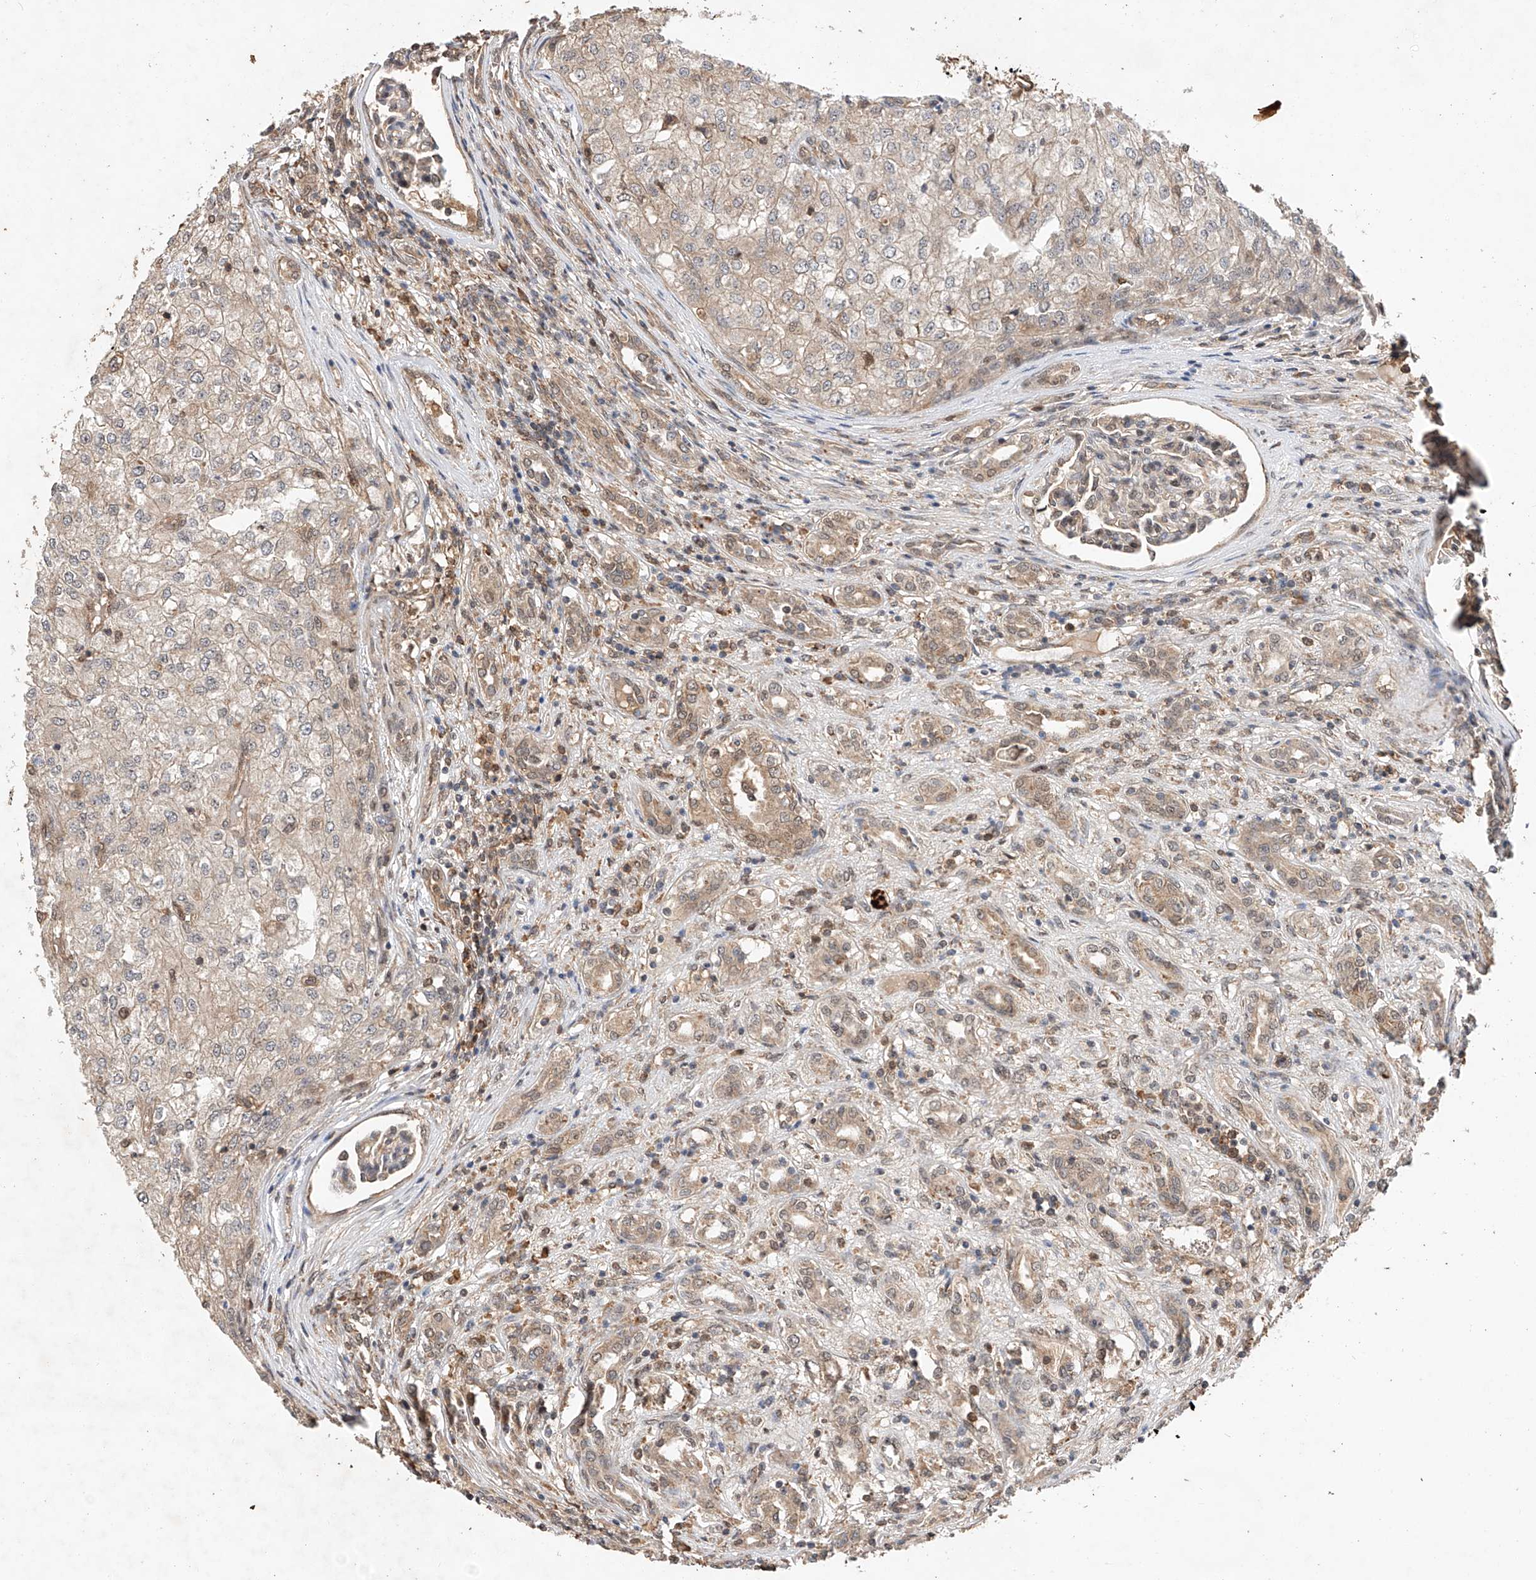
{"staining": {"intensity": "weak", "quantity": "<25%", "location": "cytoplasmic/membranous"}, "tissue": "renal cancer", "cell_type": "Tumor cells", "image_type": "cancer", "snomed": [{"axis": "morphology", "description": "Adenocarcinoma, NOS"}, {"axis": "topography", "description": "Kidney"}], "caption": "The image shows no staining of tumor cells in renal cancer (adenocarcinoma).", "gene": "RILPL2", "patient": {"sex": "female", "age": 54}}